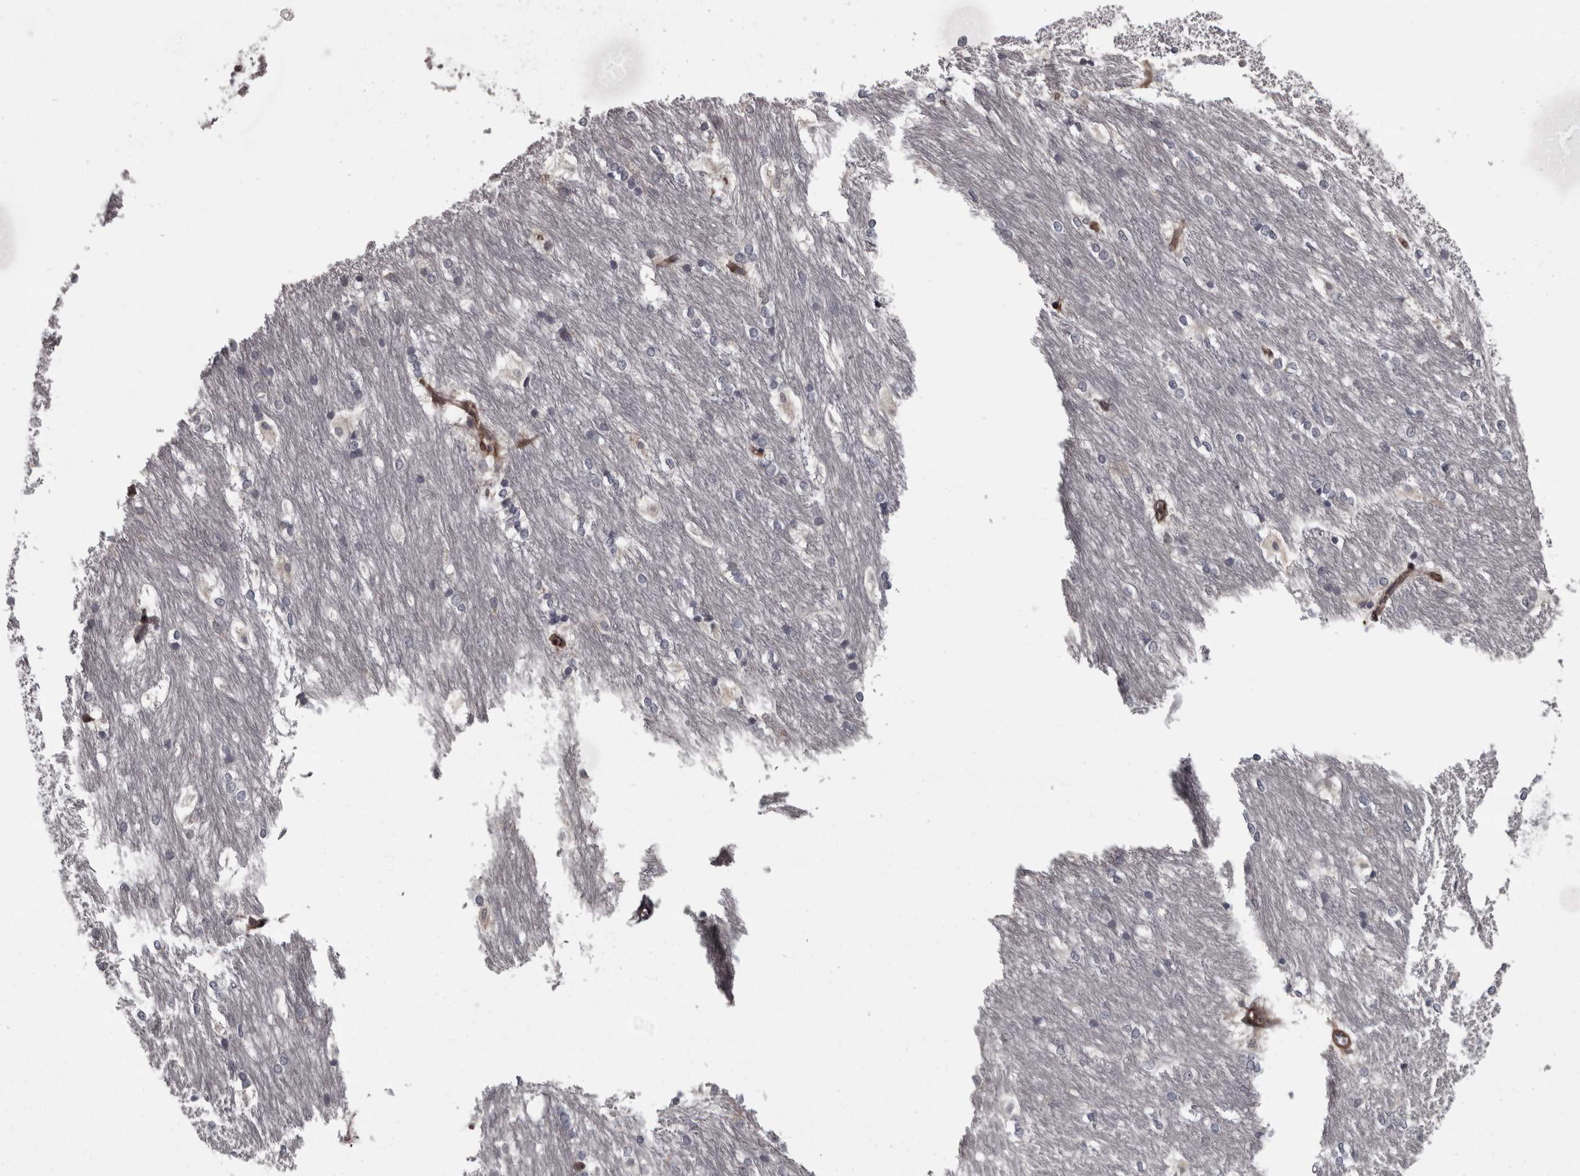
{"staining": {"intensity": "negative", "quantity": "none", "location": "none"}, "tissue": "caudate", "cell_type": "Glial cells", "image_type": "normal", "snomed": [{"axis": "morphology", "description": "Normal tissue, NOS"}, {"axis": "topography", "description": "Lateral ventricle wall"}], "caption": "DAB immunohistochemical staining of unremarkable caudate reveals no significant positivity in glial cells.", "gene": "RSU1", "patient": {"sex": "female", "age": 19}}